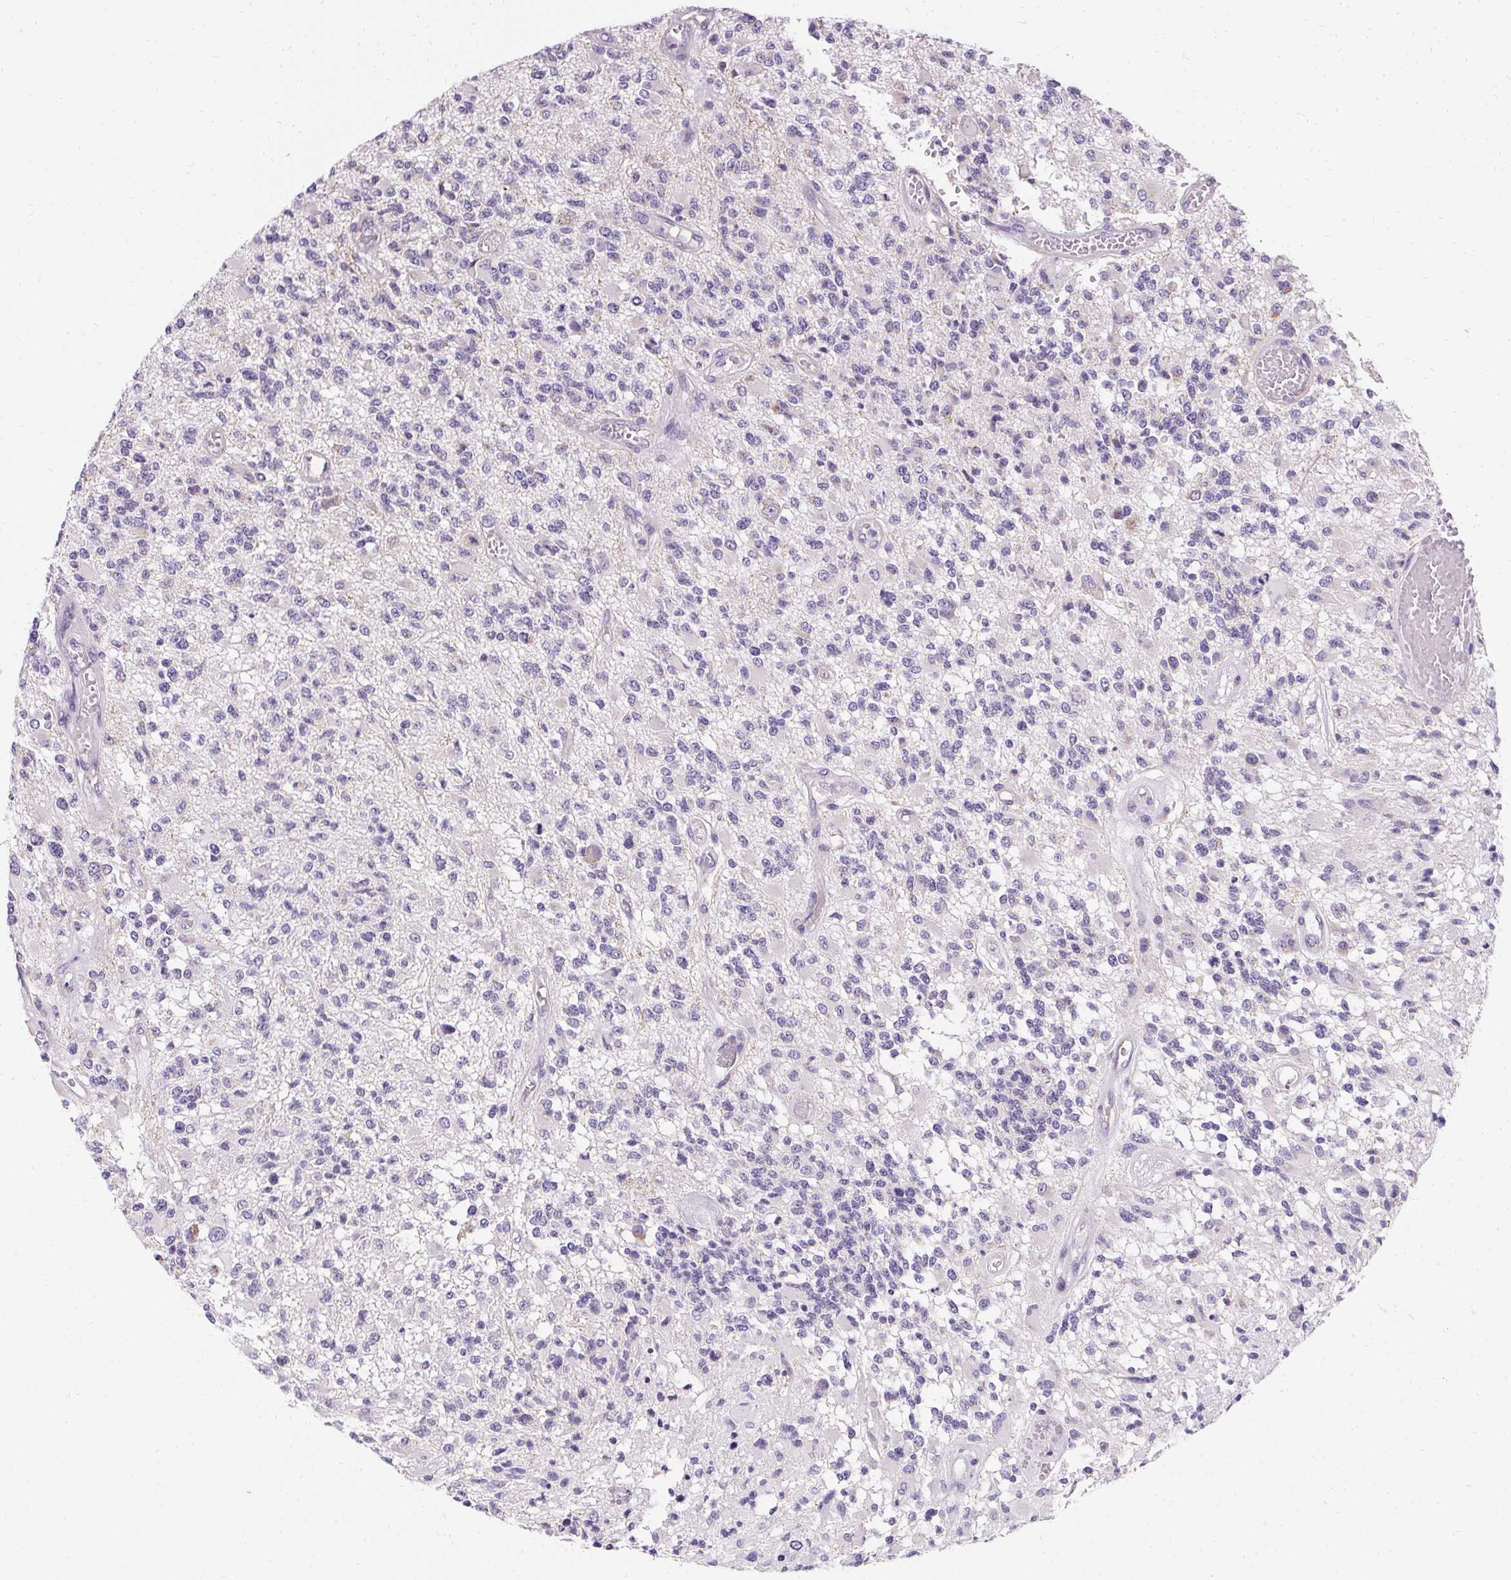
{"staining": {"intensity": "negative", "quantity": "none", "location": "none"}, "tissue": "glioma", "cell_type": "Tumor cells", "image_type": "cancer", "snomed": [{"axis": "morphology", "description": "Glioma, malignant, High grade"}, {"axis": "topography", "description": "Brain"}], "caption": "An immunohistochemistry (IHC) micrograph of glioma is shown. There is no staining in tumor cells of glioma. Nuclei are stained in blue.", "gene": "ASGR2", "patient": {"sex": "female", "age": 63}}